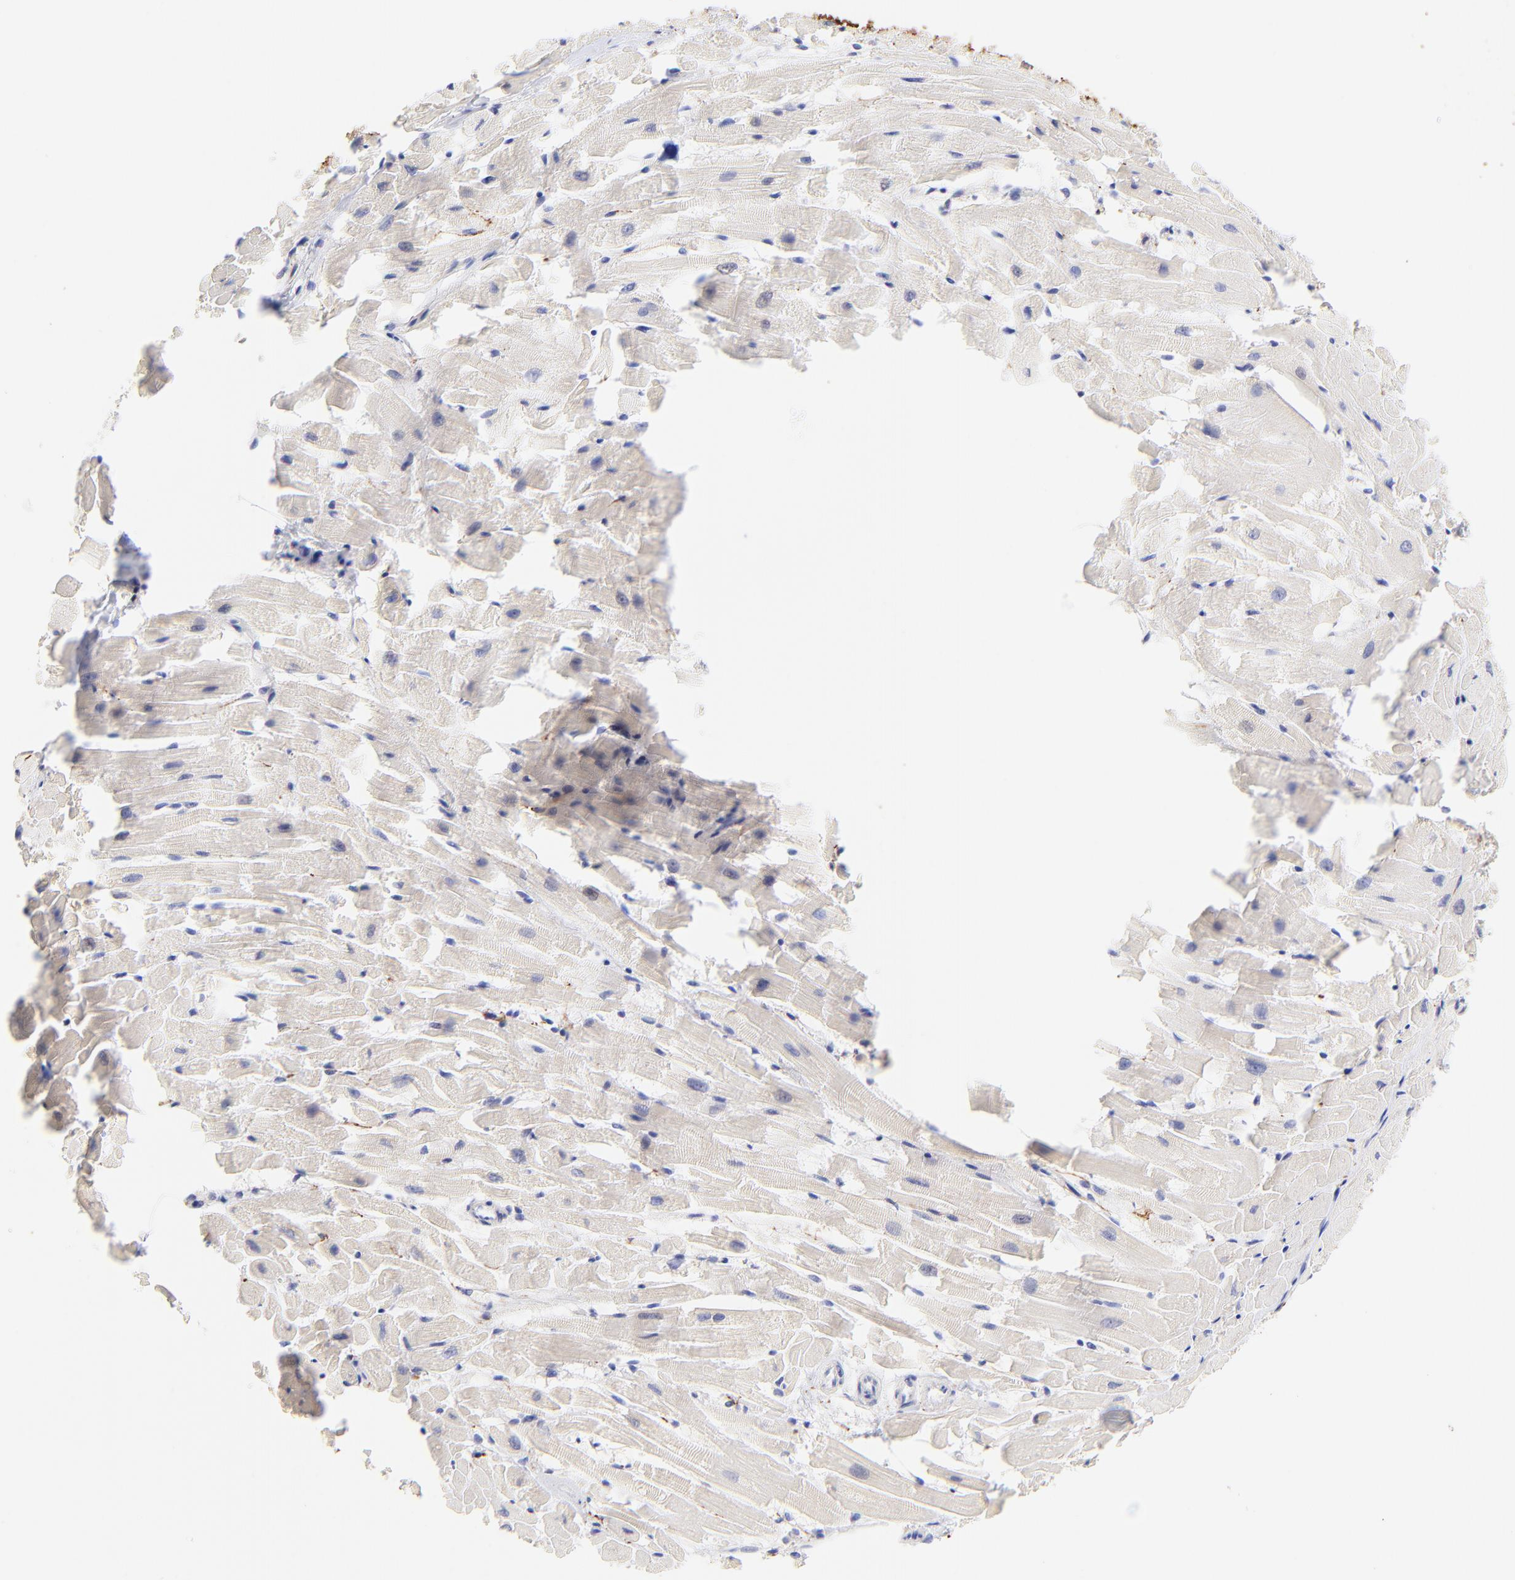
{"staining": {"intensity": "negative", "quantity": "none", "location": "none"}, "tissue": "heart muscle", "cell_type": "Cardiomyocytes", "image_type": "normal", "snomed": [{"axis": "morphology", "description": "Normal tissue, NOS"}, {"axis": "topography", "description": "Heart"}], "caption": "IHC image of unremarkable heart muscle: heart muscle stained with DAB (3,3'-diaminobenzidine) reveals no significant protein positivity in cardiomyocytes.", "gene": "RAB3A", "patient": {"sex": "female", "age": 19}}